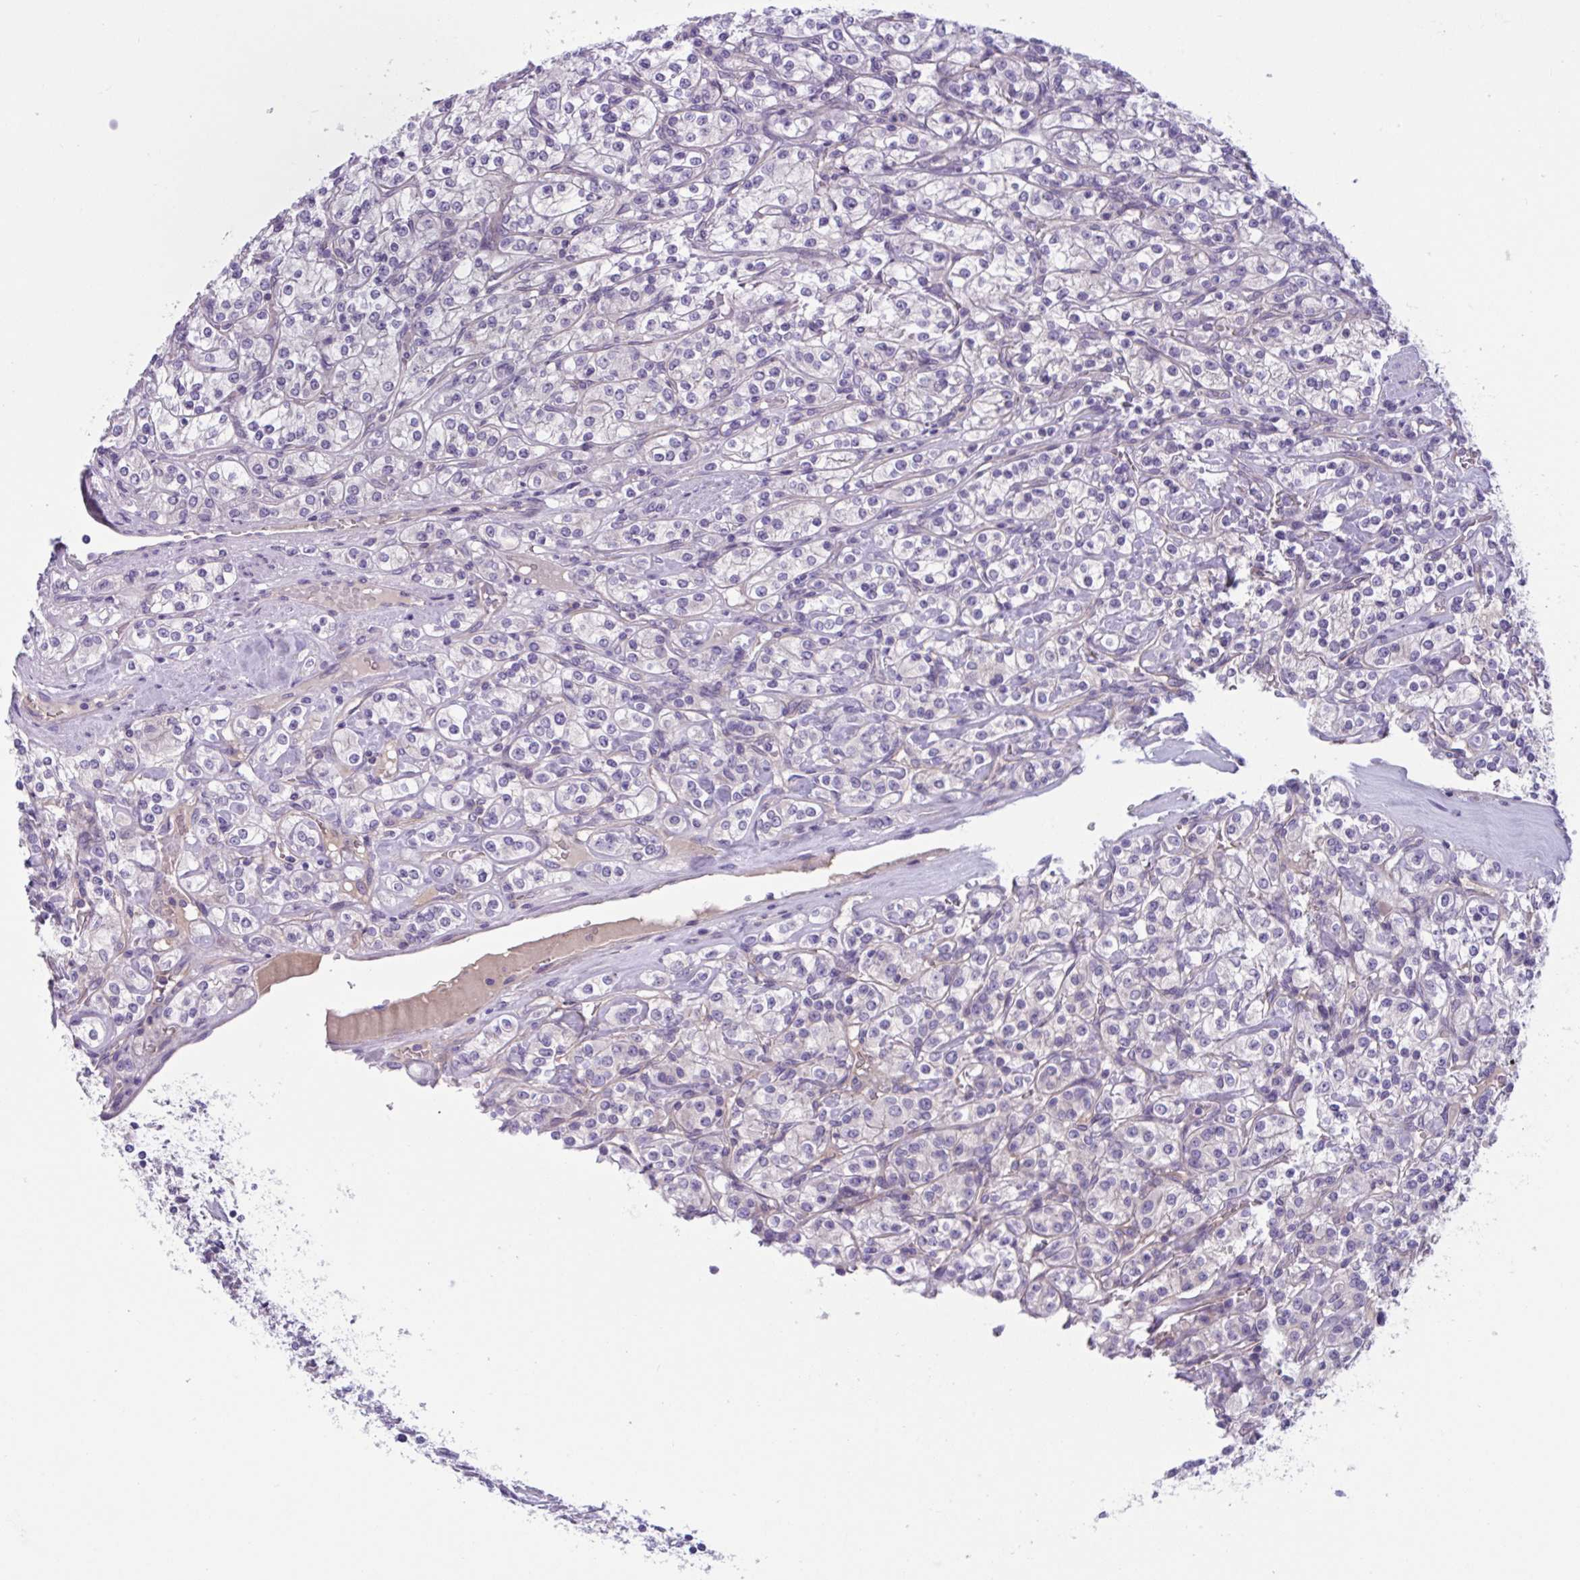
{"staining": {"intensity": "negative", "quantity": "none", "location": "none"}, "tissue": "renal cancer", "cell_type": "Tumor cells", "image_type": "cancer", "snomed": [{"axis": "morphology", "description": "Adenocarcinoma, NOS"}, {"axis": "topography", "description": "Kidney"}], "caption": "This is an immunohistochemistry (IHC) histopathology image of renal adenocarcinoma. There is no staining in tumor cells.", "gene": "TTC7B", "patient": {"sex": "male", "age": 77}}